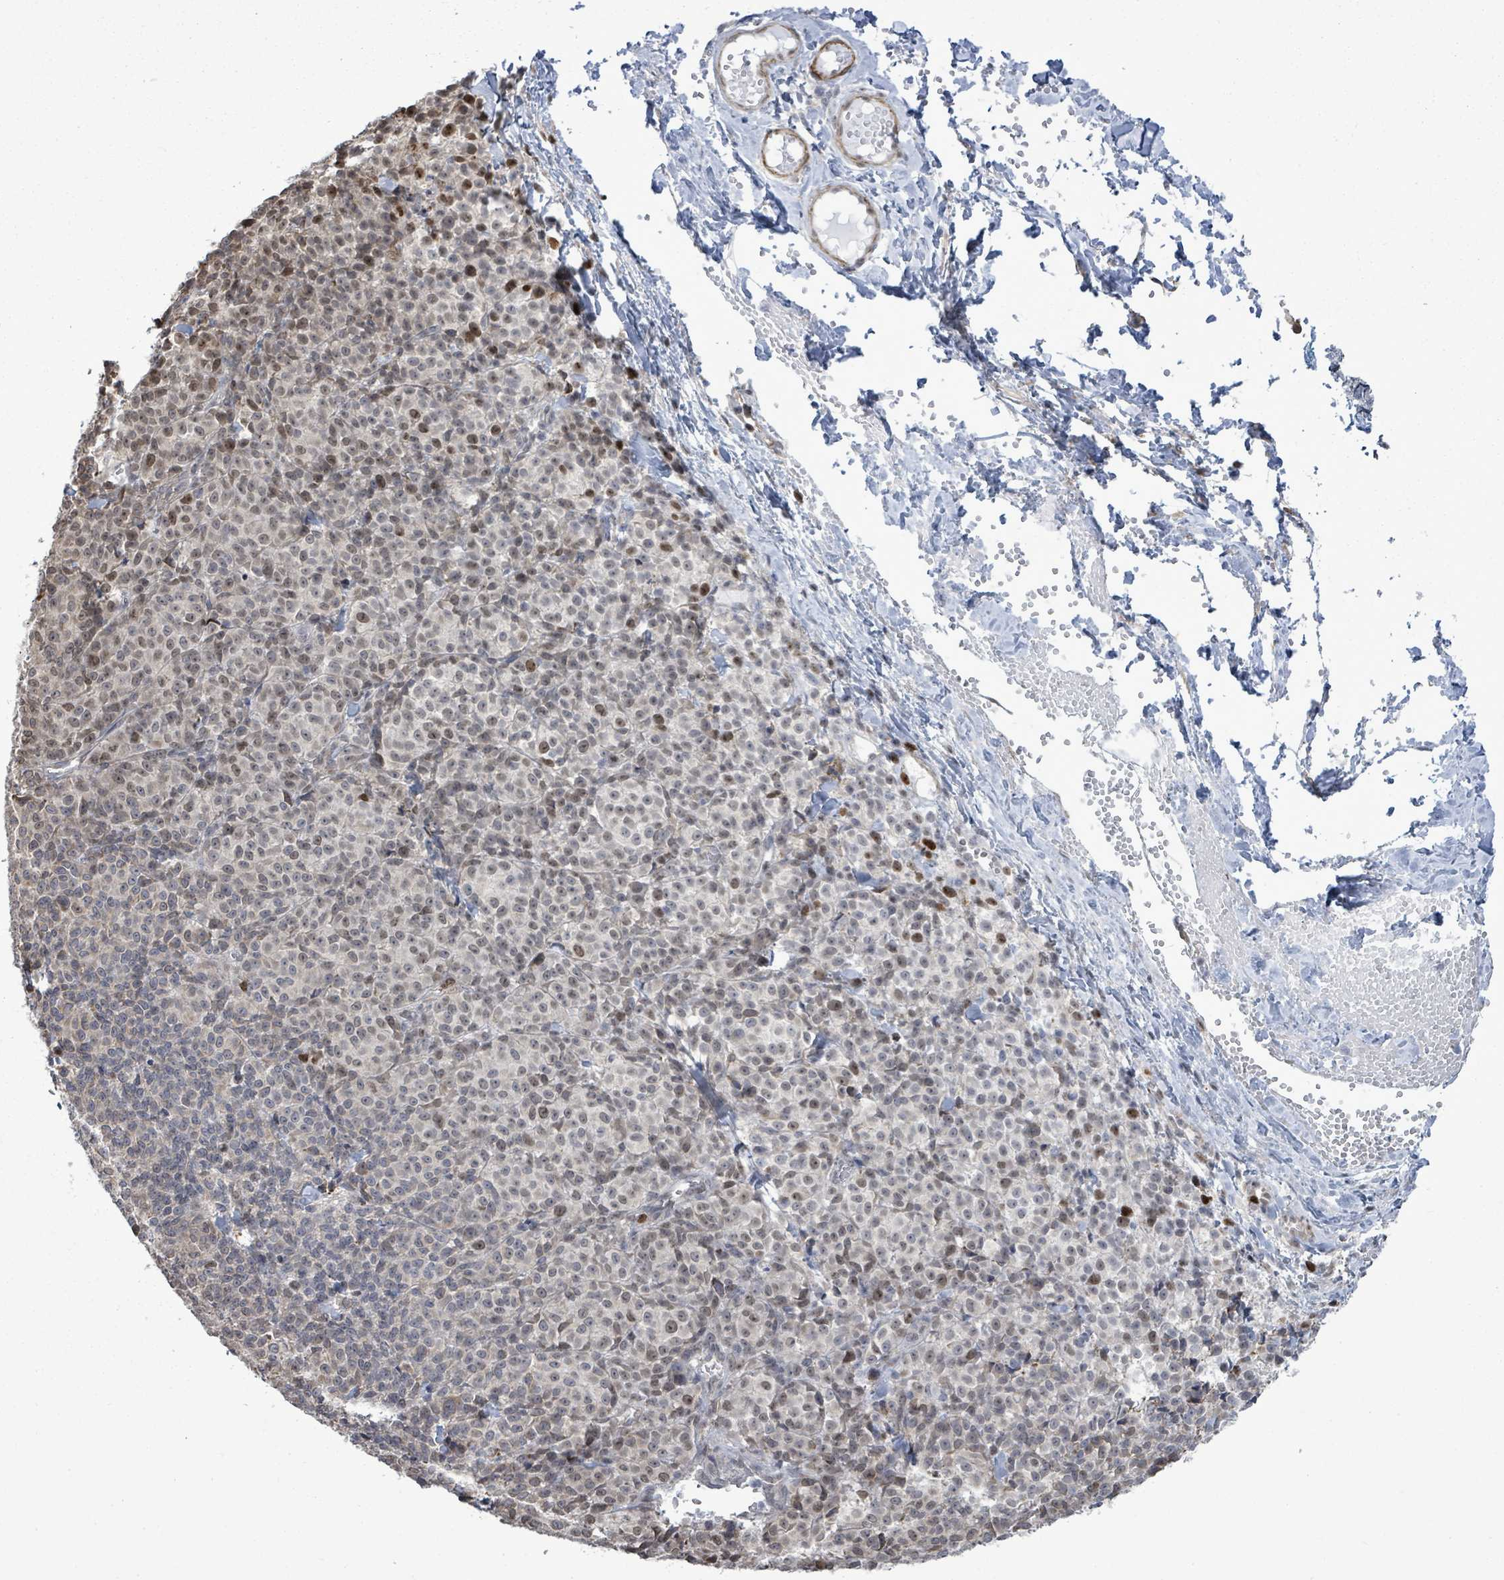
{"staining": {"intensity": "weak", "quantity": "25%-75%", "location": "nuclear"}, "tissue": "melanoma", "cell_type": "Tumor cells", "image_type": "cancer", "snomed": [{"axis": "morphology", "description": "Normal tissue, NOS"}, {"axis": "morphology", "description": "Malignant melanoma, NOS"}, {"axis": "topography", "description": "Skin"}], "caption": "Immunohistochemistry staining of melanoma, which shows low levels of weak nuclear expression in about 25%-75% of tumor cells indicating weak nuclear protein staining. The staining was performed using DAB (3,3'-diaminobenzidine) (brown) for protein detection and nuclei were counterstained in hematoxylin (blue).", "gene": "PAPSS1", "patient": {"sex": "female", "age": 34}}